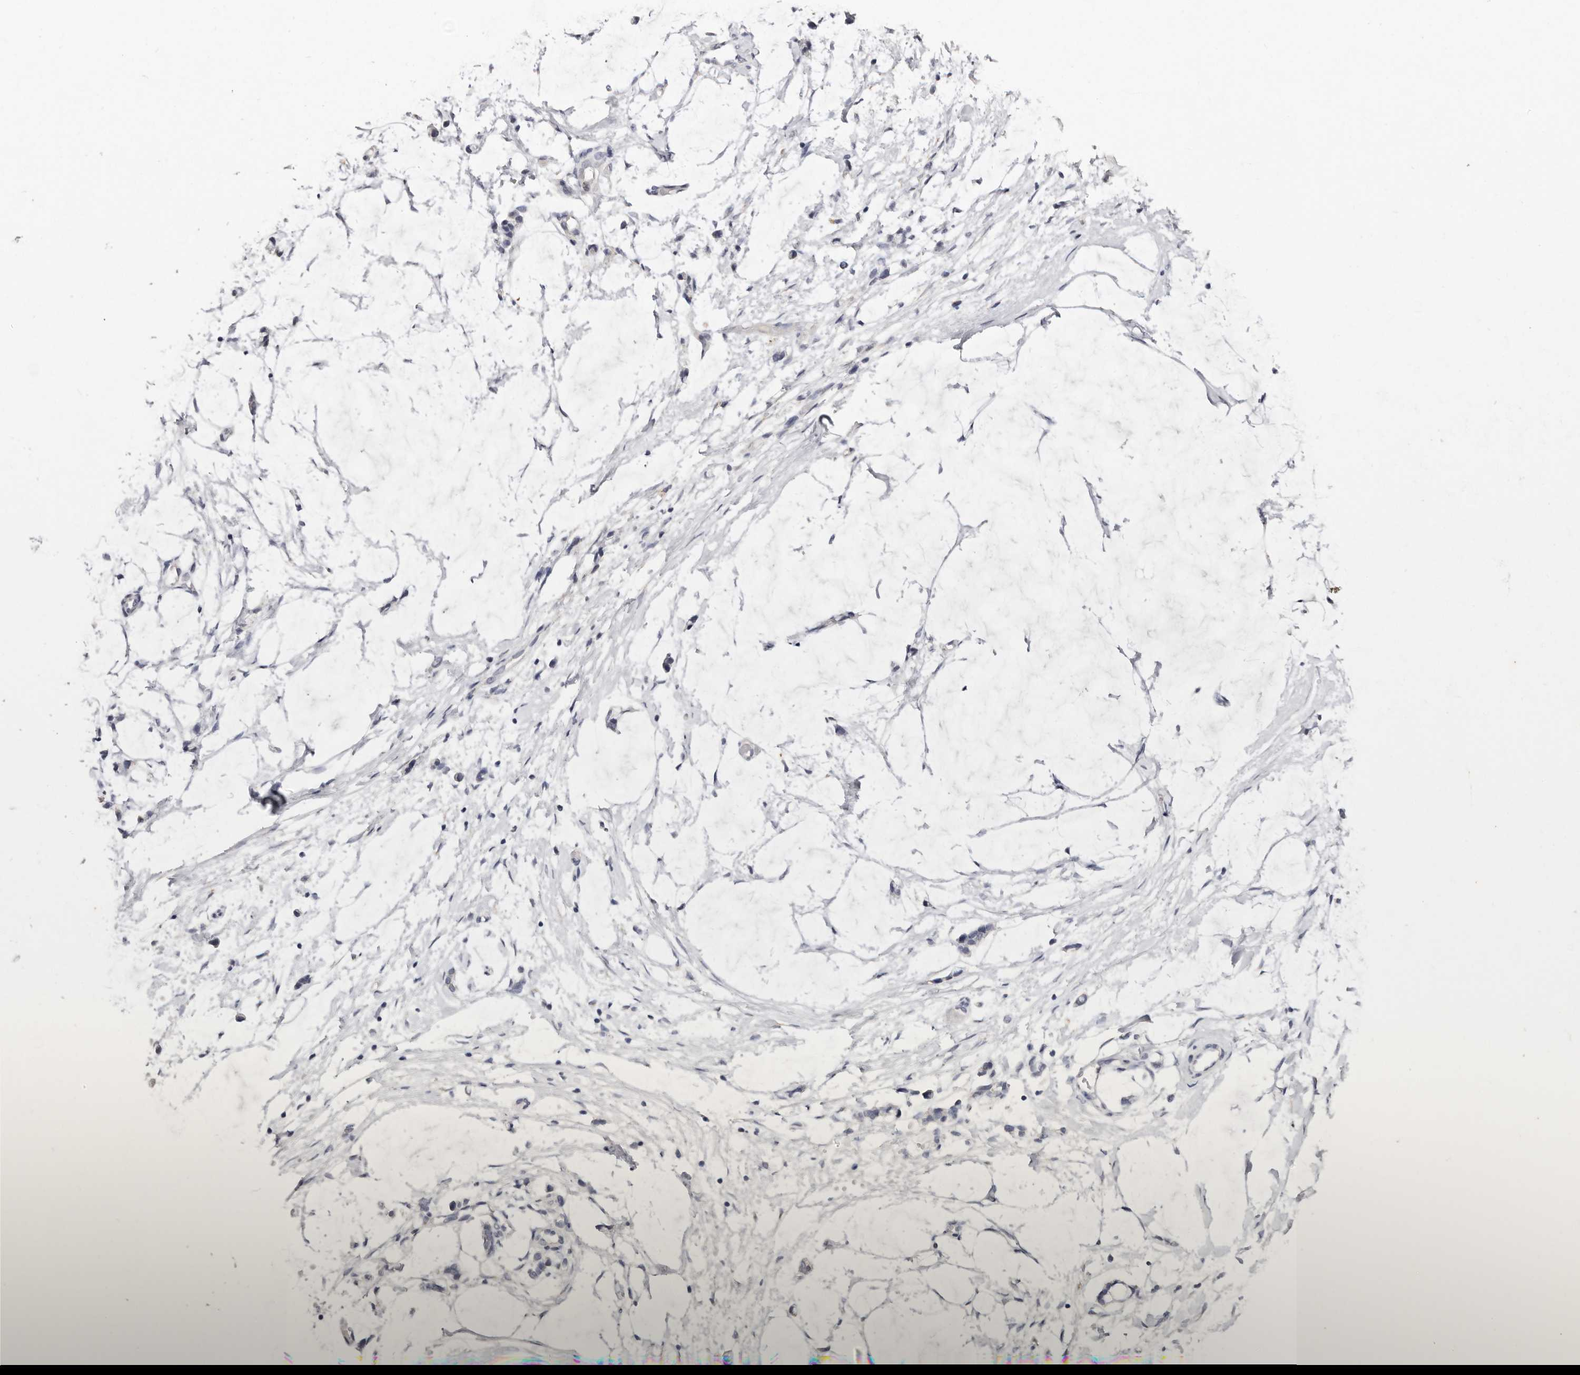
{"staining": {"intensity": "negative", "quantity": "none", "location": "none"}, "tissue": "adipose tissue", "cell_type": "Adipocytes", "image_type": "normal", "snomed": [{"axis": "morphology", "description": "Normal tissue, NOS"}, {"axis": "morphology", "description": "Adenocarcinoma, NOS"}, {"axis": "topography", "description": "Smooth muscle"}, {"axis": "topography", "description": "Colon"}], "caption": "Immunohistochemistry (IHC) image of unremarkable human adipose tissue stained for a protein (brown), which reveals no staining in adipocytes. (DAB immunohistochemistry (IHC), high magnification).", "gene": "LGALS7B", "patient": {"sex": "male", "age": 14}}